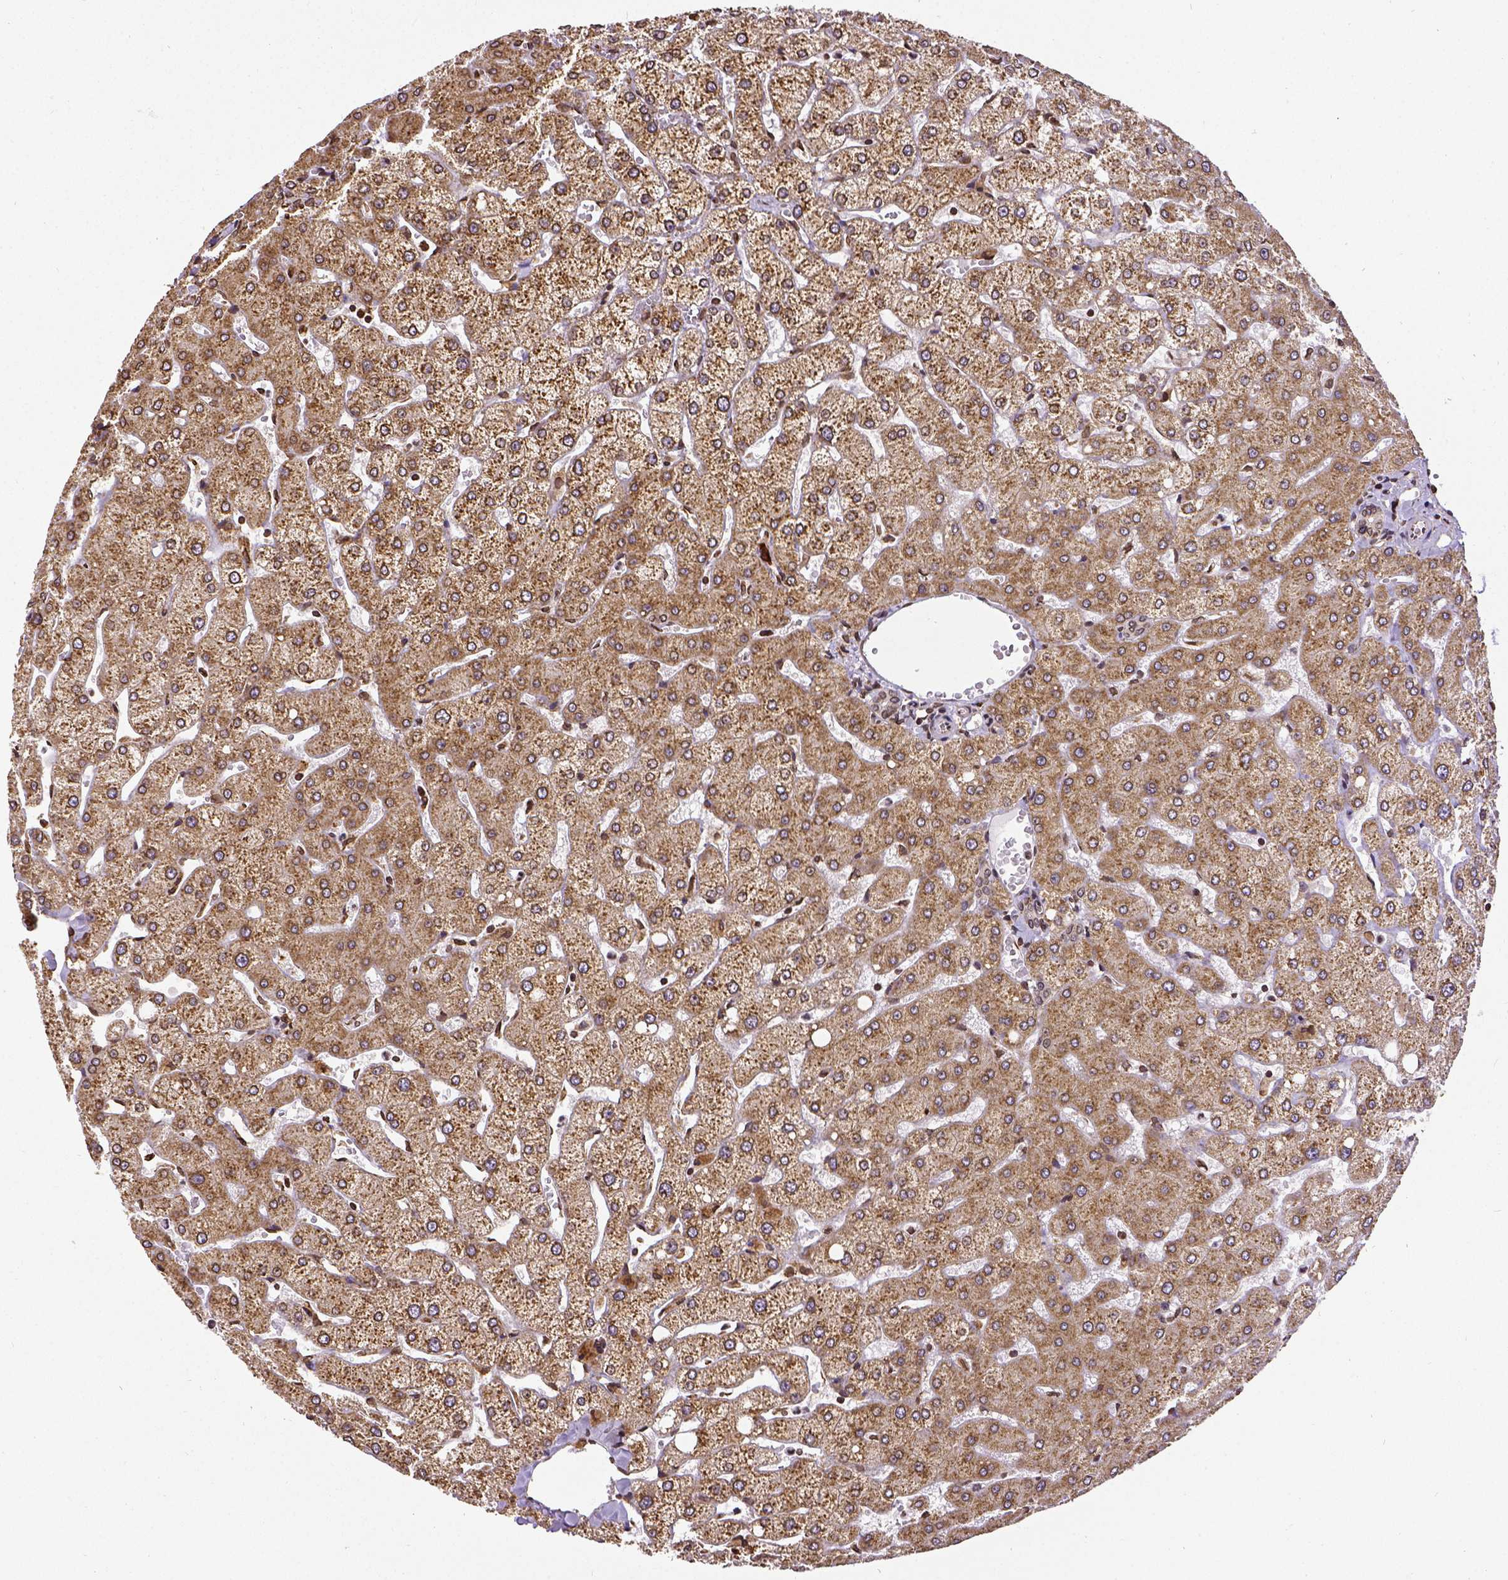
{"staining": {"intensity": "strong", "quantity": ">75%", "location": "cytoplasmic/membranous,nuclear"}, "tissue": "liver", "cell_type": "Cholangiocytes", "image_type": "normal", "snomed": [{"axis": "morphology", "description": "Normal tissue, NOS"}, {"axis": "topography", "description": "Liver"}], "caption": "Brown immunohistochemical staining in benign liver displays strong cytoplasmic/membranous,nuclear staining in approximately >75% of cholangiocytes. Immunohistochemistry stains the protein of interest in brown and the nuclei are stained blue.", "gene": "MTDH", "patient": {"sex": "female", "age": 54}}